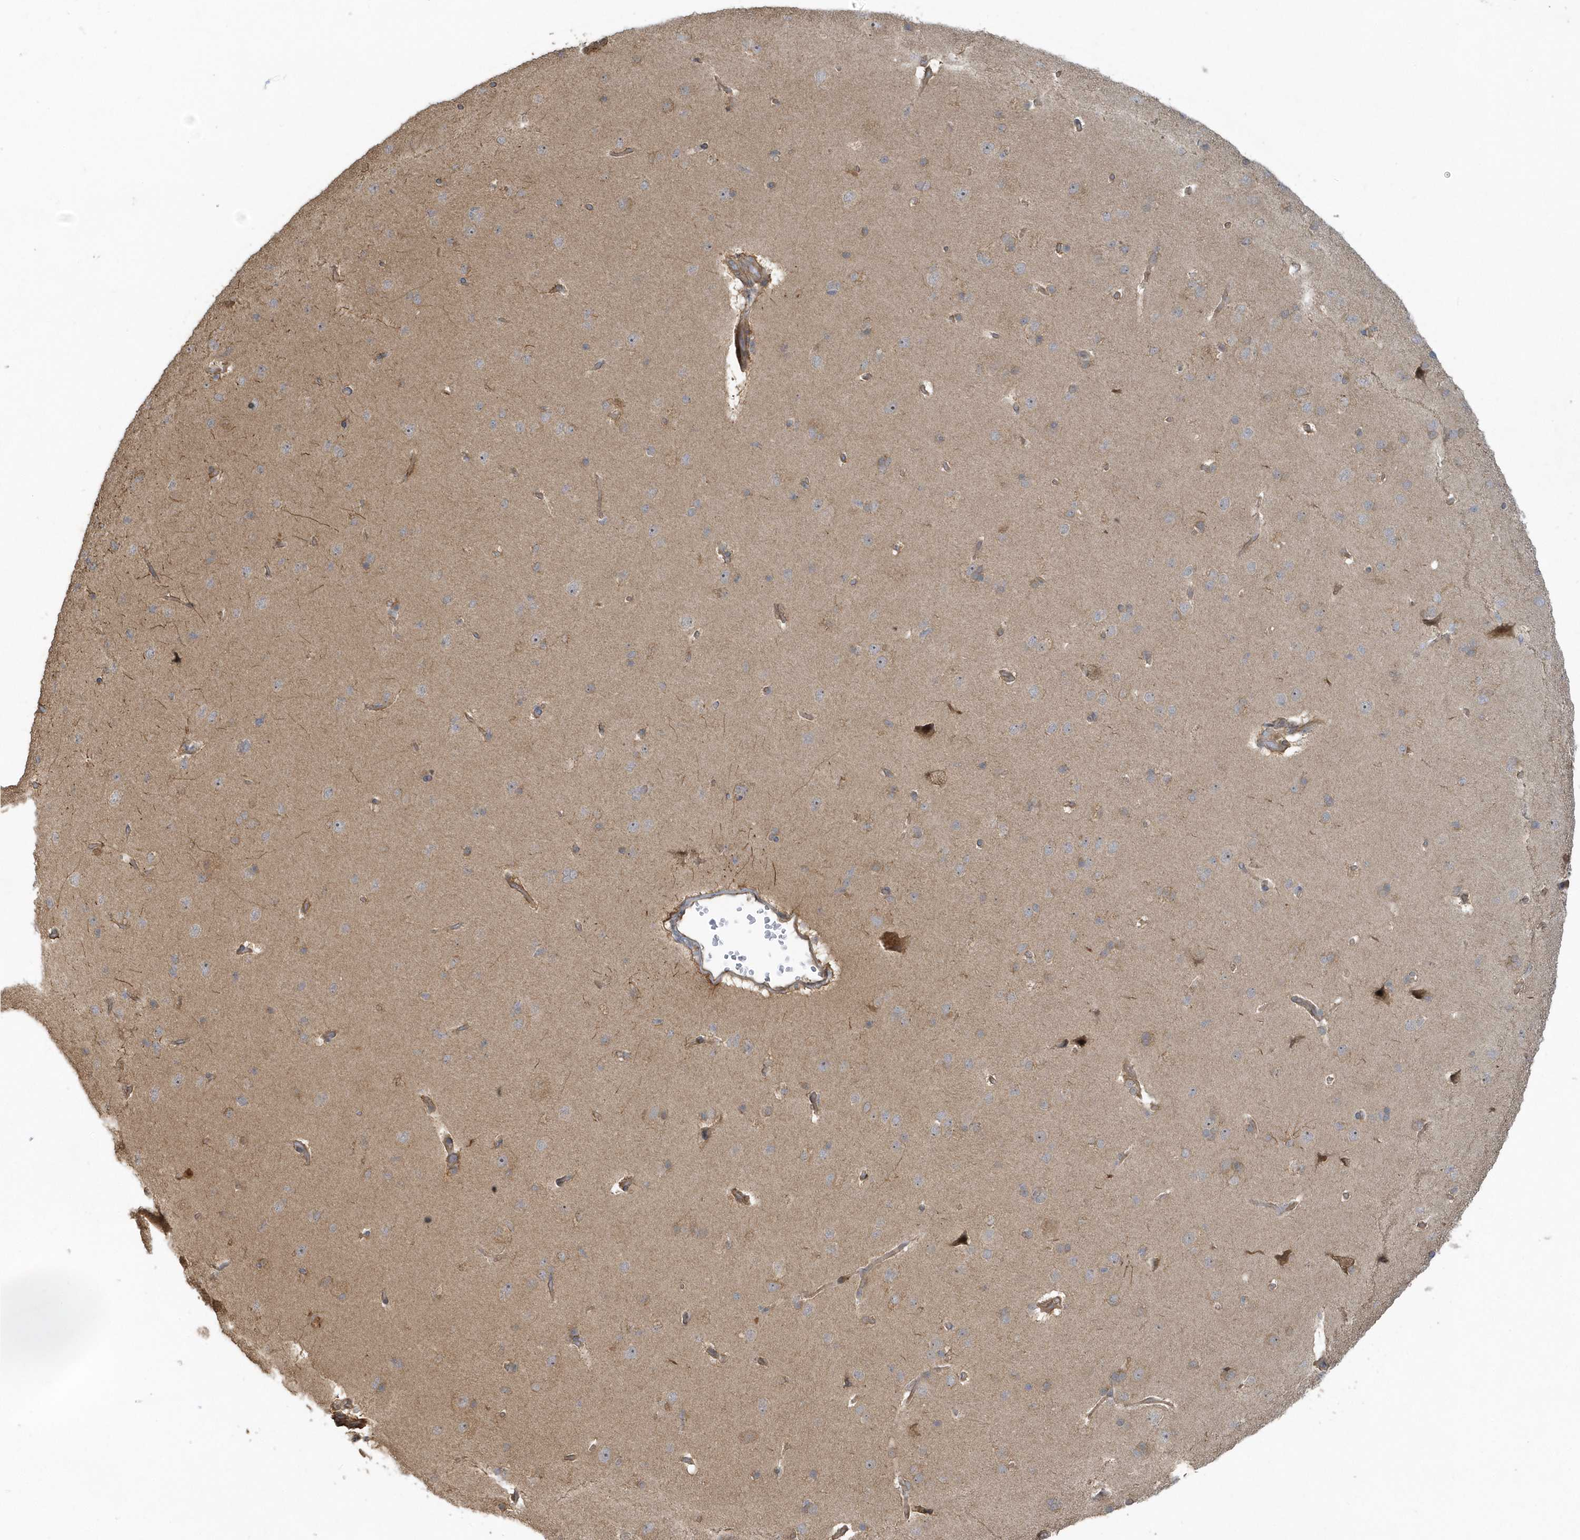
{"staining": {"intensity": "negative", "quantity": "none", "location": "none"}, "tissue": "cerebral cortex", "cell_type": "Endothelial cells", "image_type": "normal", "snomed": [{"axis": "morphology", "description": "Normal tissue, NOS"}, {"axis": "topography", "description": "Cerebral cortex"}], "caption": "There is no significant staining in endothelial cells of cerebral cortex. (DAB (3,3'-diaminobenzidine) immunohistochemistry (IHC) visualized using brightfield microscopy, high magnification).", "gene": "THG1L", "patient": {"sex": "male", "age": 62}}